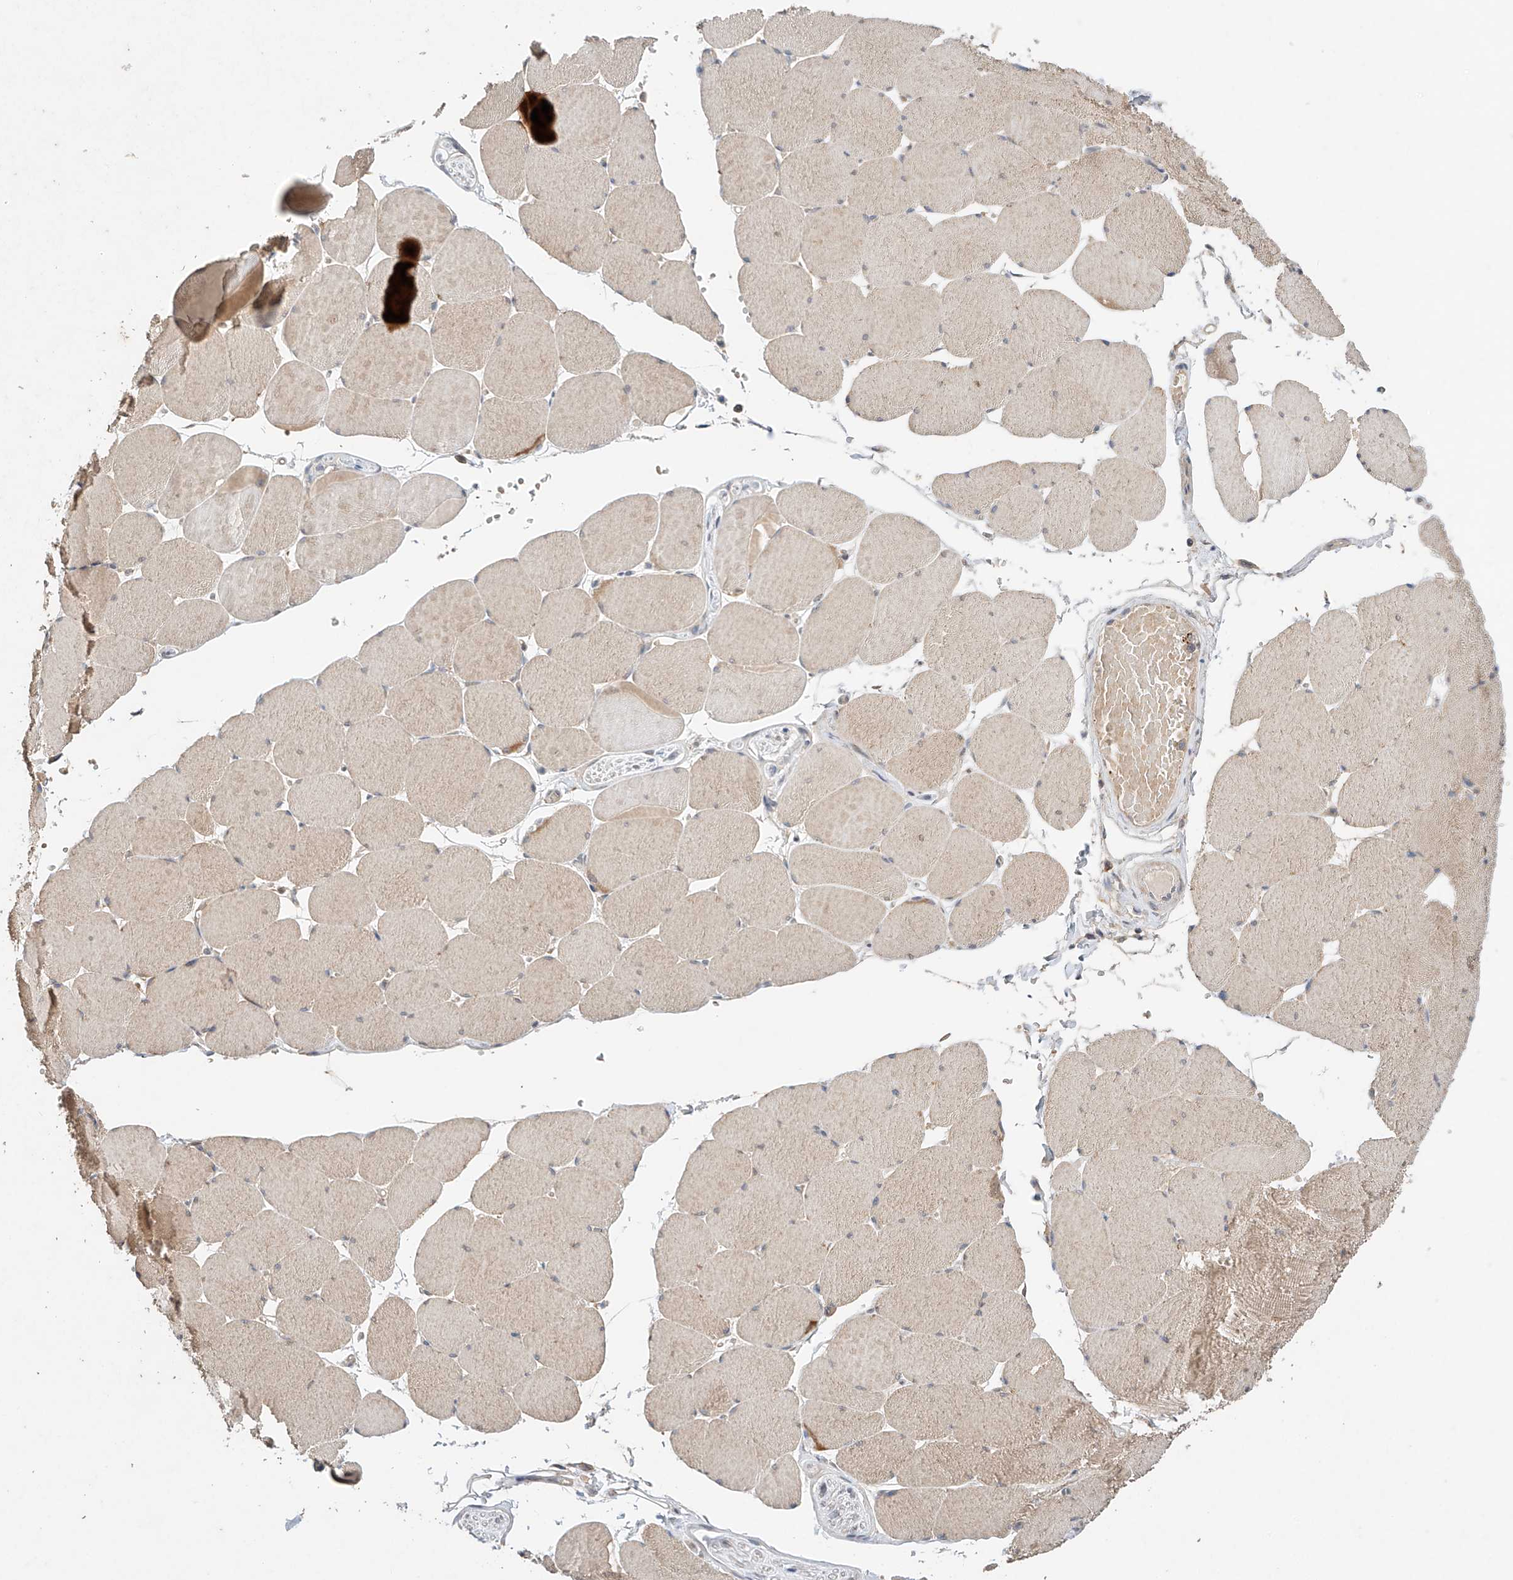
{"staining": {"intensity": "moderate", "quantity": "25%-75%", "location": "cytoplasmic/membranous"}, "tissue": "skeletal muscle", "cell_type": "Myocytes", "image_type": "normal", "snomed": [{"axis": "morphology", "description": "Normal tissue, NOS"}, {"axis": "topography", "description": "Skeletal muscle"}, {"axis": "topography", "description": "Head-Neck"}], "caption": "Immunohistochemistry histopathology image of normal skeletal muscle: human skeletal muscle stained using IHC shows medium levels of moderate protein expression localized specifically in the cytoplasmic/membranous of myocytes, appearing as a cytoplasmic/membranous brown color.", "gene": "ZFHX2", "patient": {"sex": "male", "age": 66}}